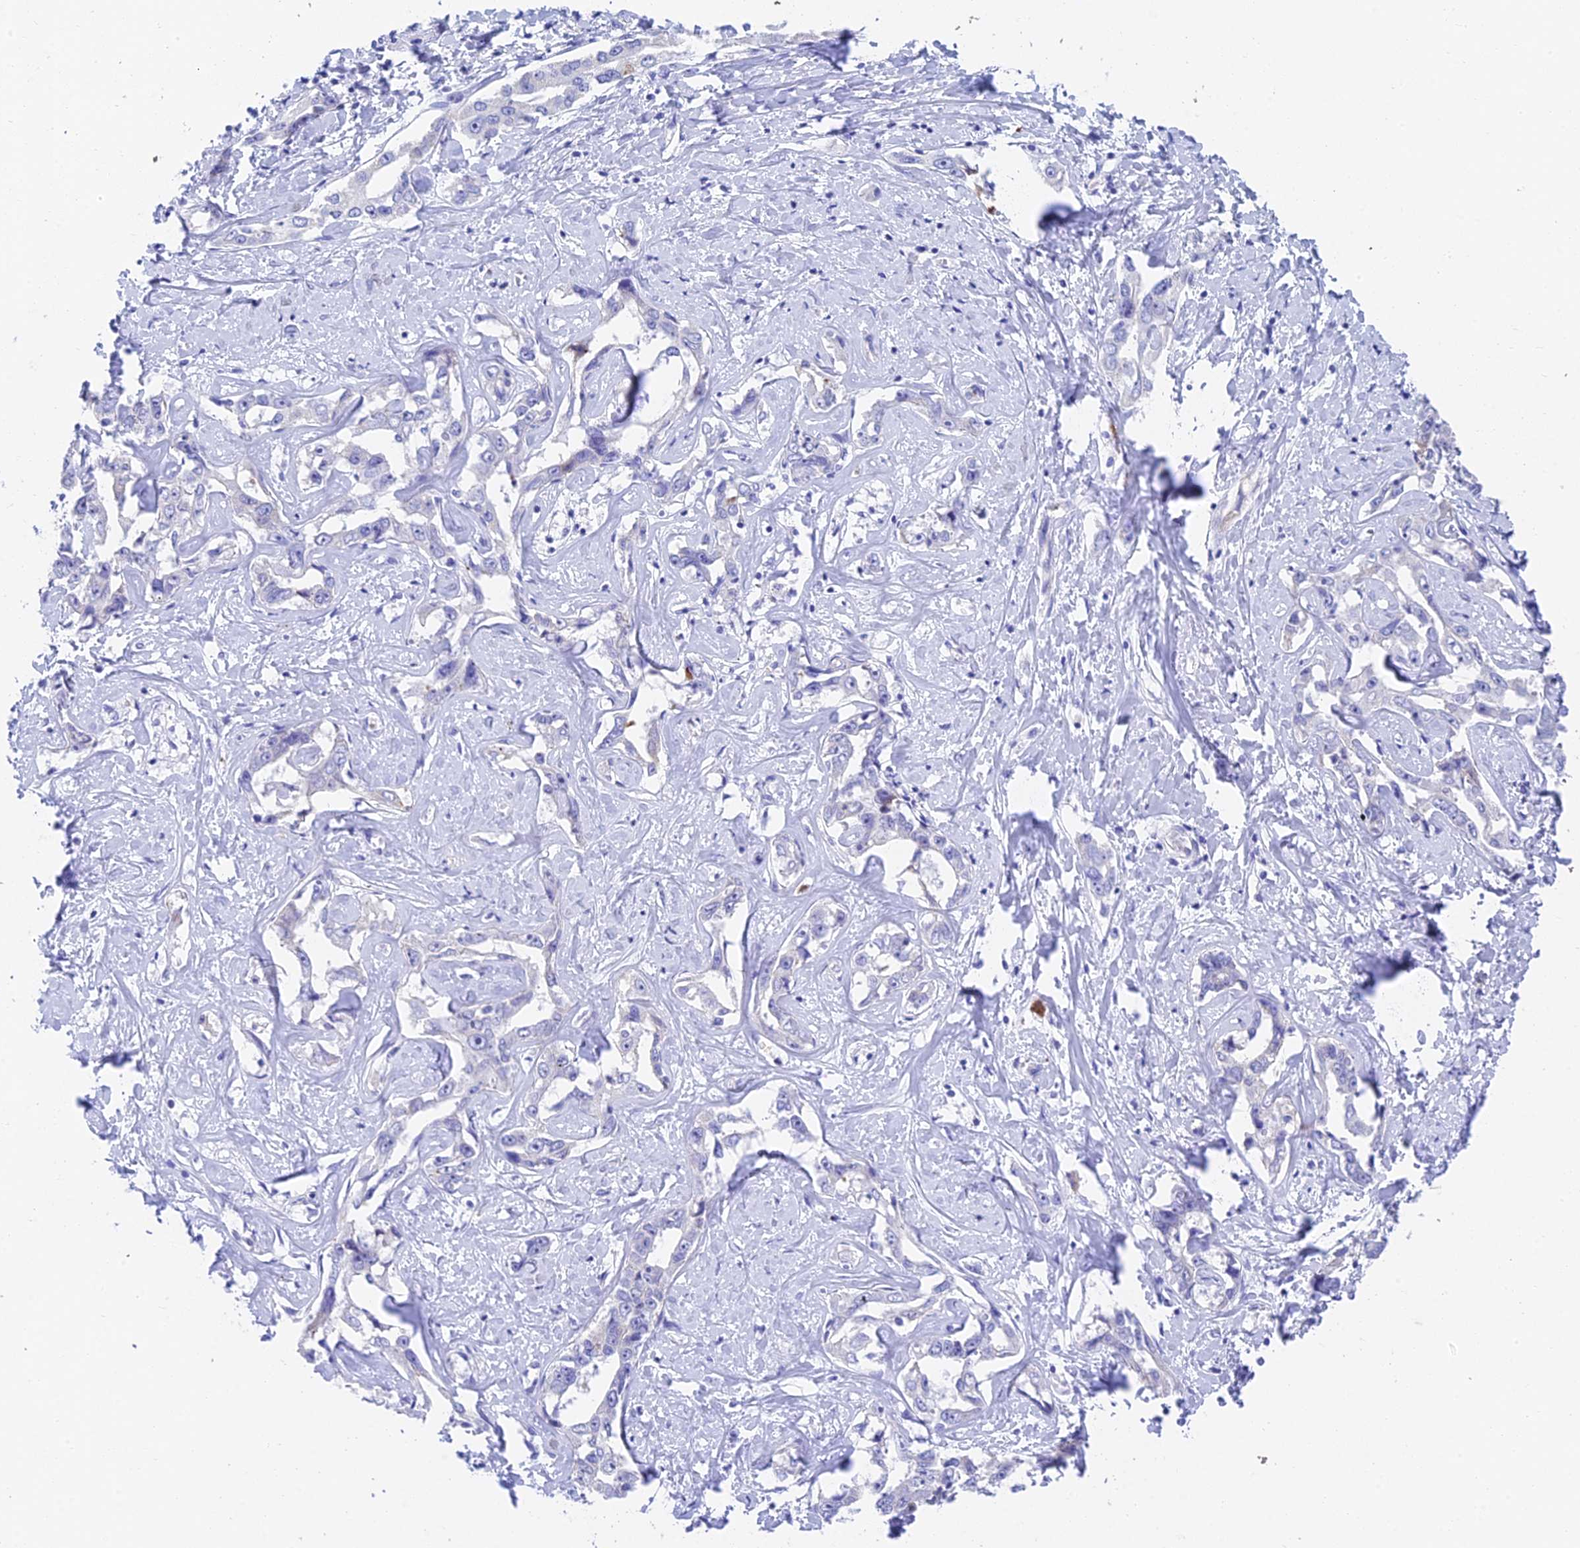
{"staining": {"intensity": "negative", "quantity": "none", "location": "none"}, "tissue": "liver cancer", "cell_type": "Tumor cells", "image_type": "cancer", "snomed": [{"axis": "morphology", "description": "Cholangiocarcinoma"}, {"axis": "topography", "description": "Liver"}], "caption": "This is a image of immunohistochemistry staining of liver cholangiocarcinoma, which shows no staining in tumor cells. (DAB immunohistochemistry (IHC) with hematoxylin counter stain).", "gene": "ADAMTS13", "patient": {"sex": "male", "age": 59}}